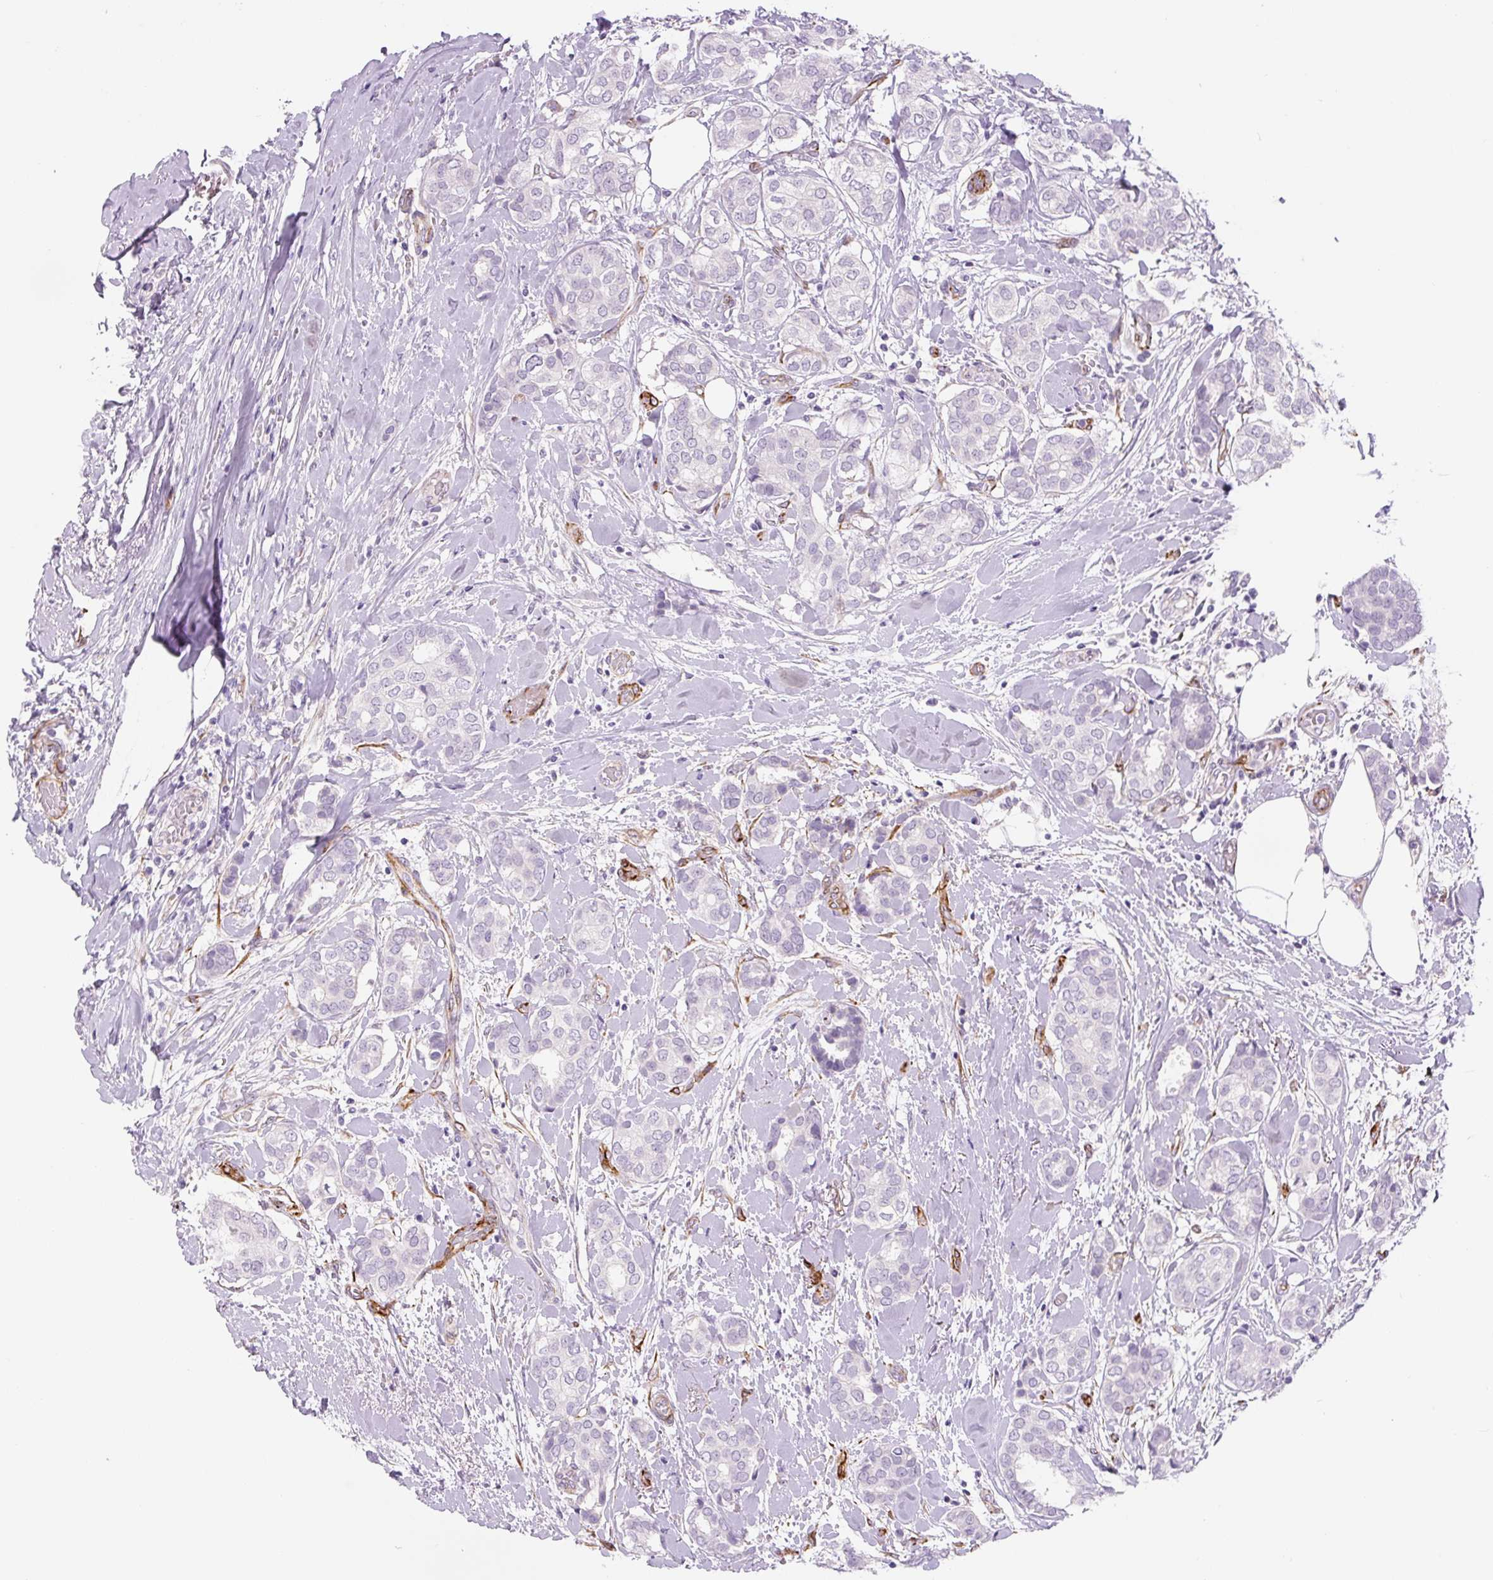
{"staining": {"intensity": "negative", "quantity": "none", "location": "none"}, "tissue": "breast cancer", "cell_type": "Tumor cells", "image_type": "cancer", "snomed": [{"axis": "morphology", "description": "Duct carcinoma"}, {"axis": "topography", "description": "Breast"}], "caption": "High power microscopy micrograph of an IHC photomicrograph of intraductal carcinoma (breast), revealing no significant staining in tumor cells.", "gene": "NES", "patient": {"sex": "female", "age": 73}}